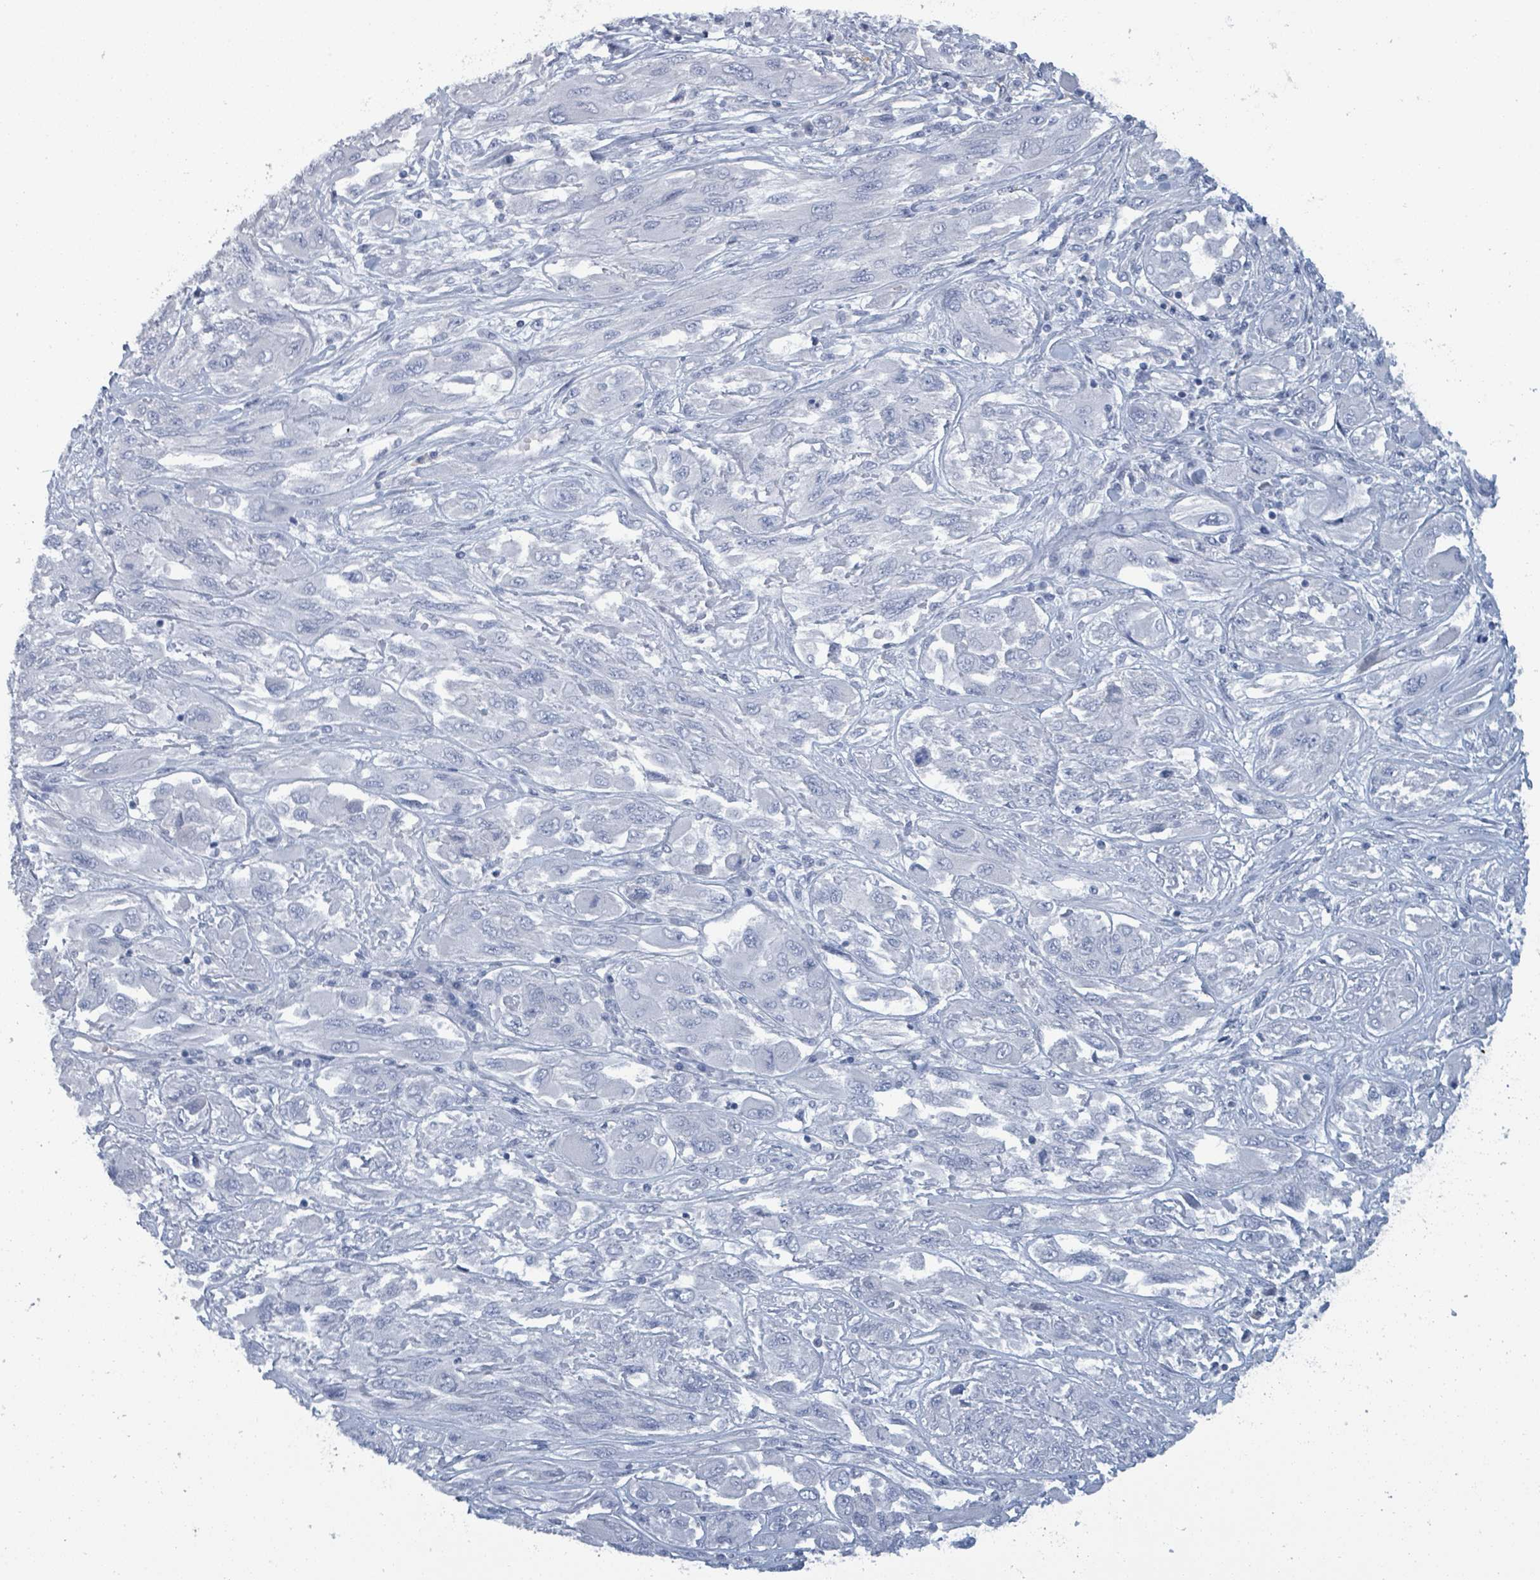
{"staining": {"intensity": "negative", "quantity": "none", "location": "none"}, "tissue": "melanoma", "cell_type": "Tumor cells", "image_type": "cancer", "snomed": [{"axis": "morphology", "description": "Malignant melanoma, NOS"}, {"axis": "topography", "description": "Skin"}], "caption": "IHC of melanoma exhibits no expression in tumor cells.", "gene": "VPS13D", "patient": {"sex": "female", "age": 91}}